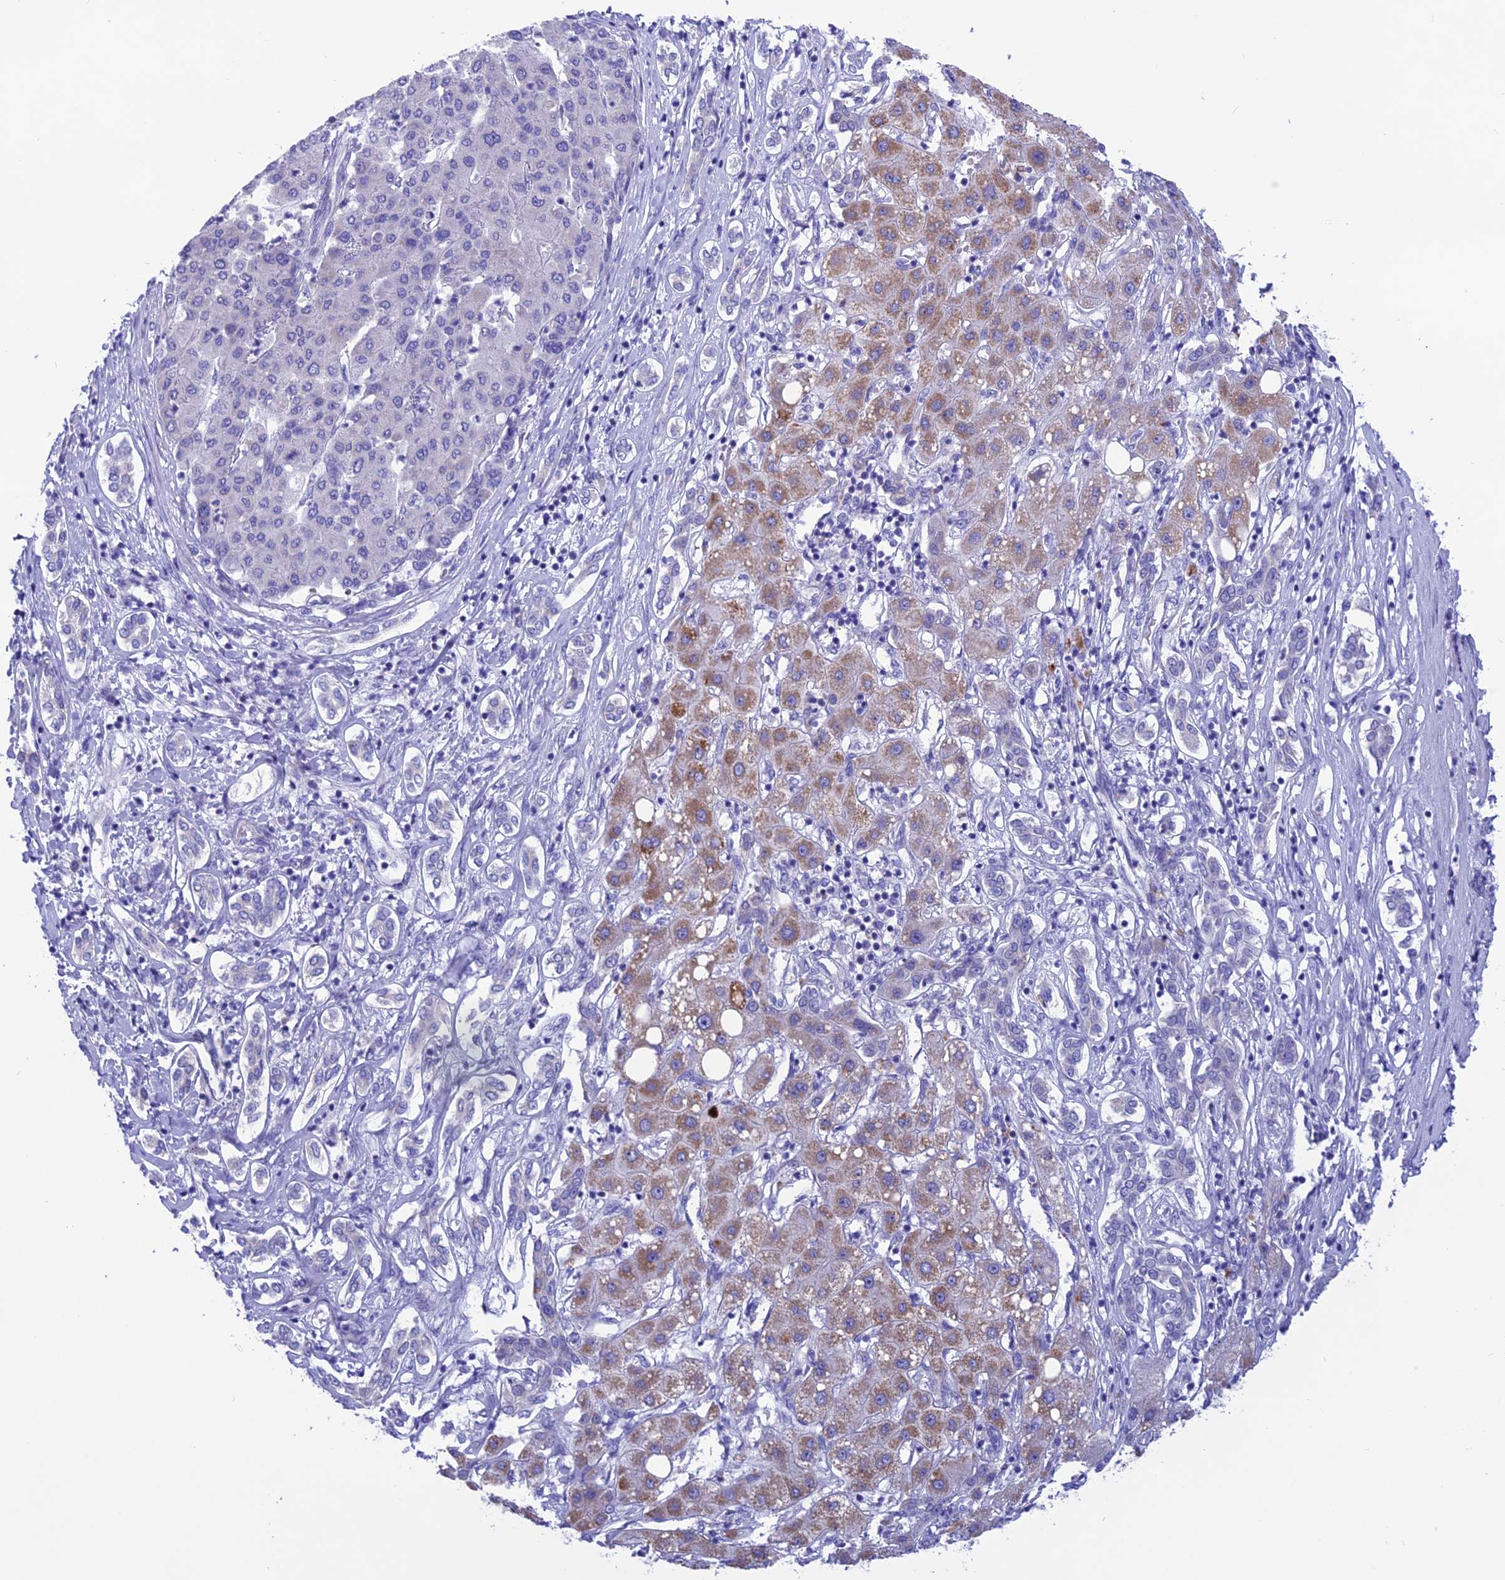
{"staining": {"intensity": "negative", "quantity": "none", "location": "none"}, "tissue": "liver cancer", "cell_type": "Tumor cells", "image_type": "cancer", "snomed": [{"axis": "morphology", "description": "Carcinoma, Hepatocellular, NOS"}, {"axis": "topography", "description": "Liver"}], "caption": "The micrograph demonstrates no significant staining in tumor cells of liver cancer (hepatocellular carcinoma).", "gene": "TMEM138", "patient": {"sex": "male", "age": 65}}